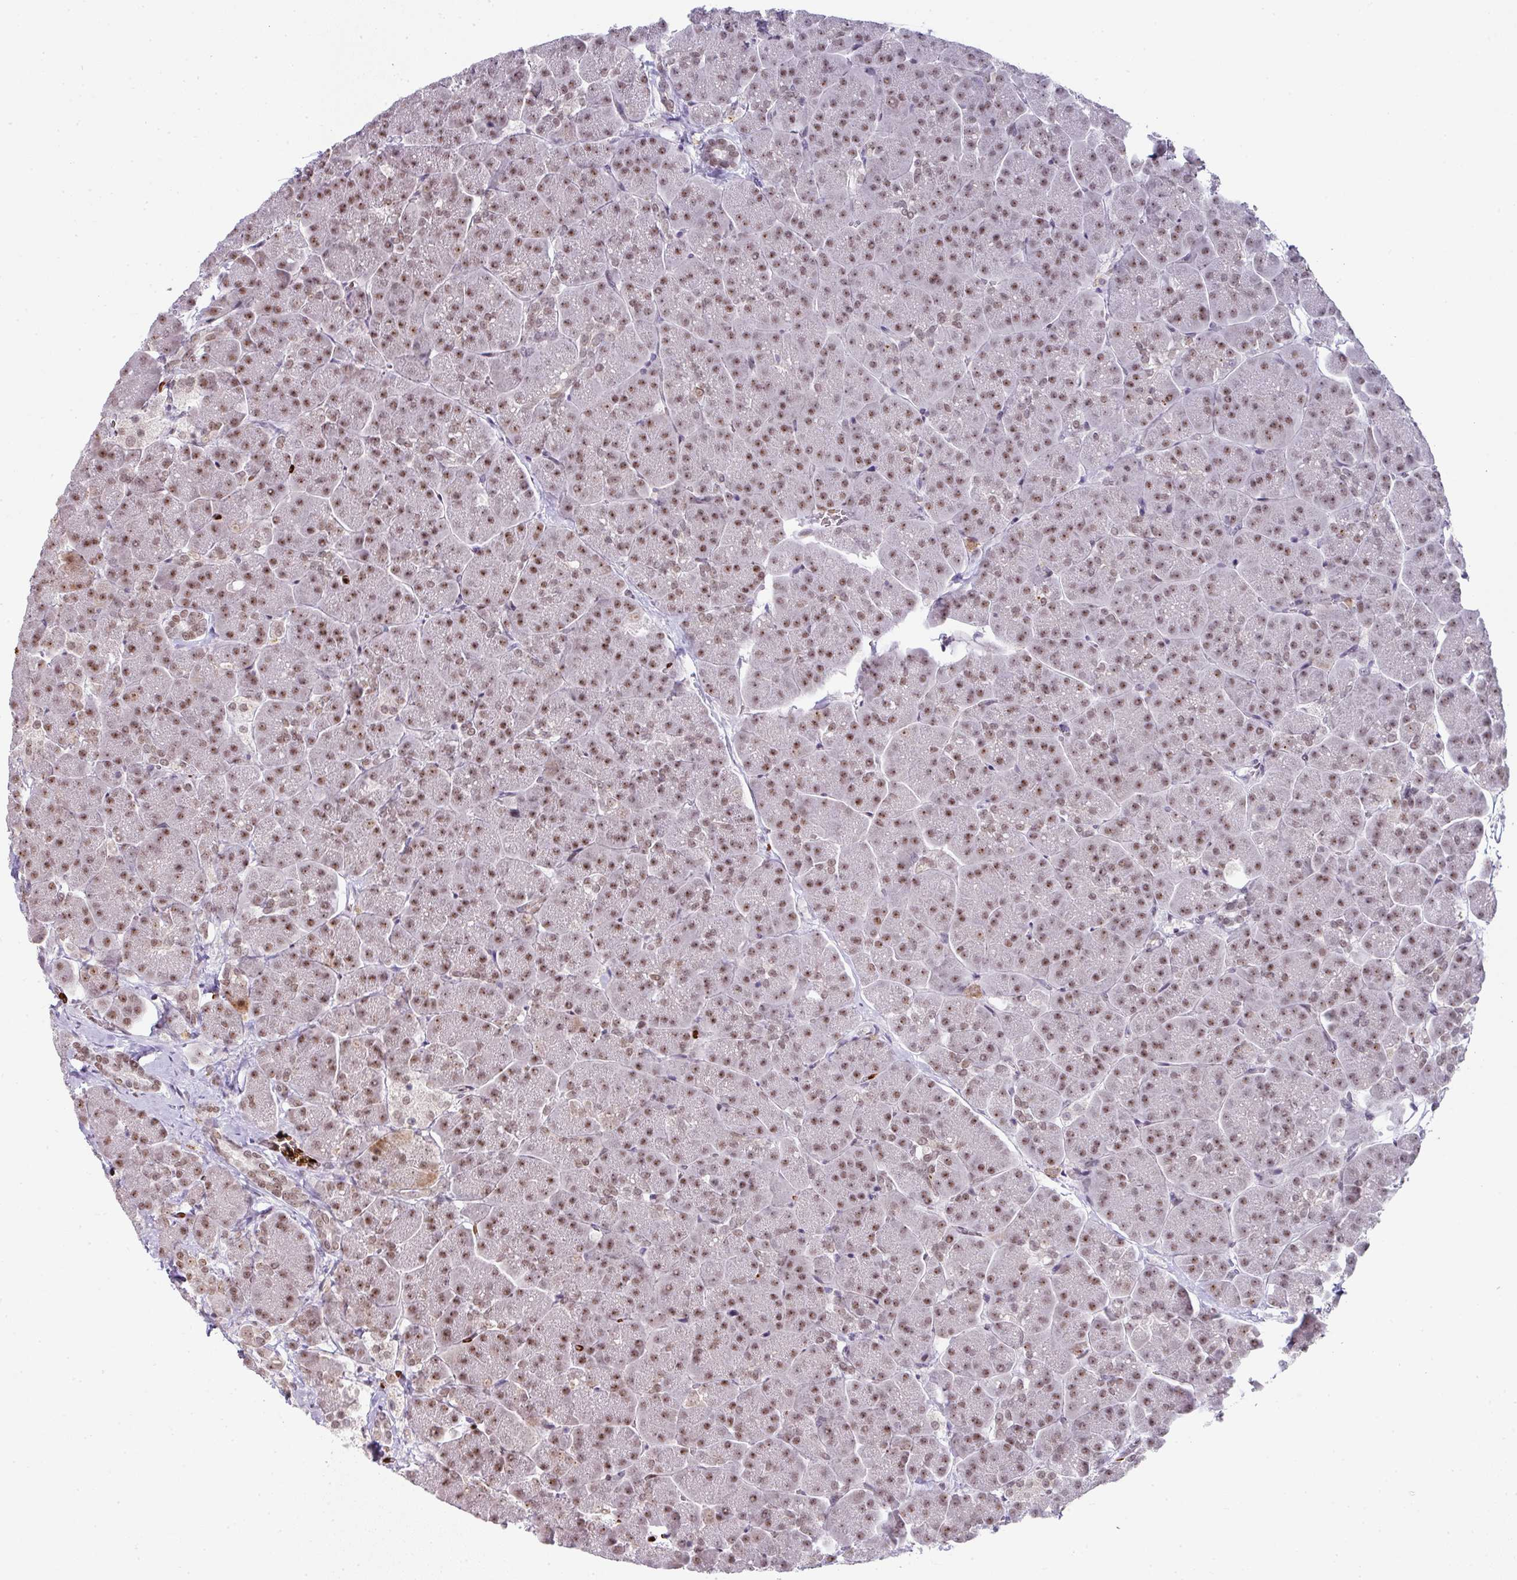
{"staining": {"intensity": "moderate", "quantity": "25%-75%", "location": "nuclear"}, "tissue": "pancreas", "cell_type": "Exocrine glandular cells", "image_type": "normal", "snomed": [{"axis": "morphology", "description": "Normal tissue, NOS"}, {"axis": "topography", "description": "Pancreas"}, {"axis": "topography", "description": "Peripheral nerve tissue"}], "caption": "Human pancreas stained with a brown dye displays moderate nuclear positive positivity in approximately 25%-75% of exocrine glandular cells.", "gene": "NEIL1", "patient": {"sex": "male", "age": 54}}